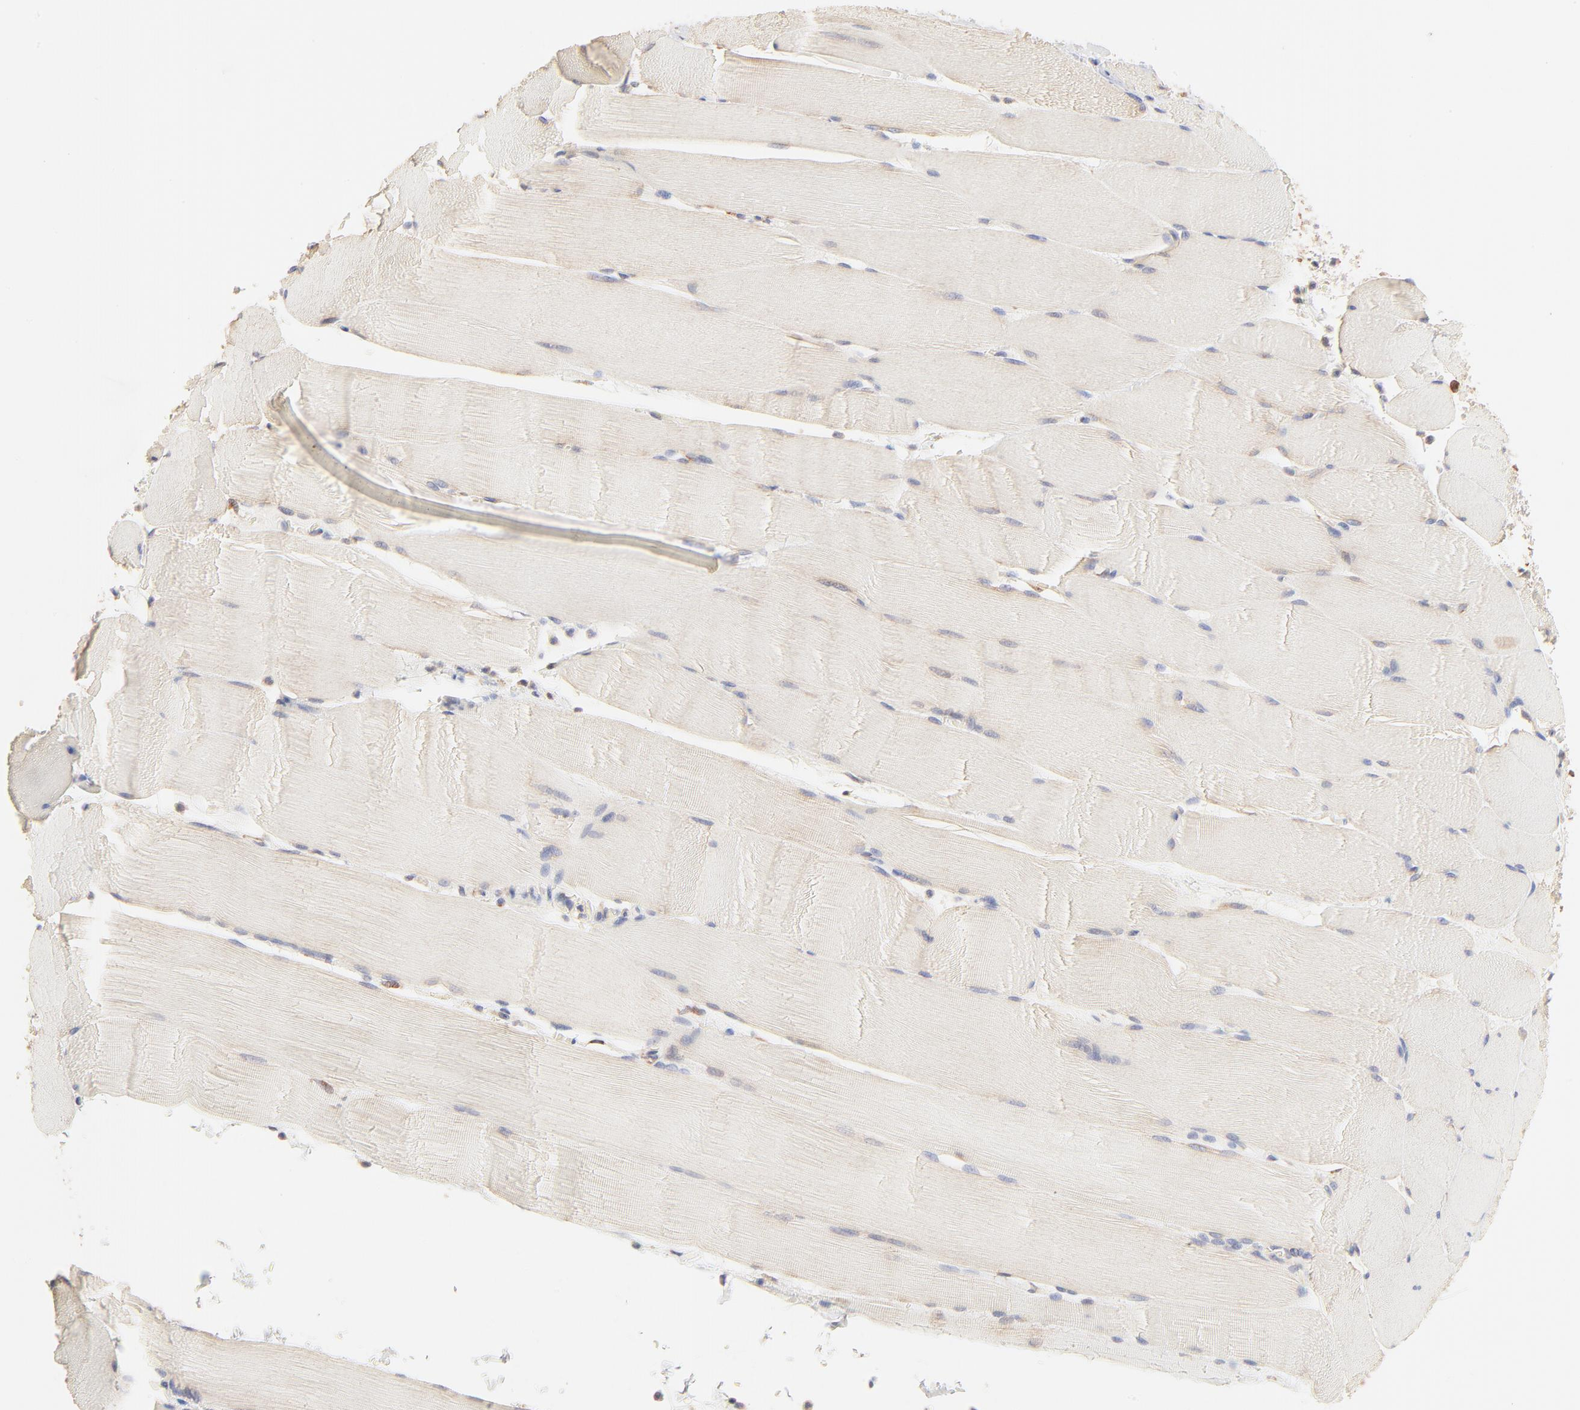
{"staining": {"intensity": "negative", "quantity": "none", "location": "none"}, "tissue": "skeletal muscle", "cell_type": "Myocytes", "image_type": "normal", "snomed": [{"axis": "morphology", "description": "Normal tissue, NOS"}, {"axis": "topography", "description": "Skeletal muscle"}], "caption": "Immunohistochemistry (IHC) photomicrograph of unremarkable skeletal muscle stained for a protein (brown), which demonstrates no staining in myocytes. (Immunohistochemistry, brightfield microscopy, high magnification).", "gene": "RPS20", "patient": {"sex": "male", "age": 62}}